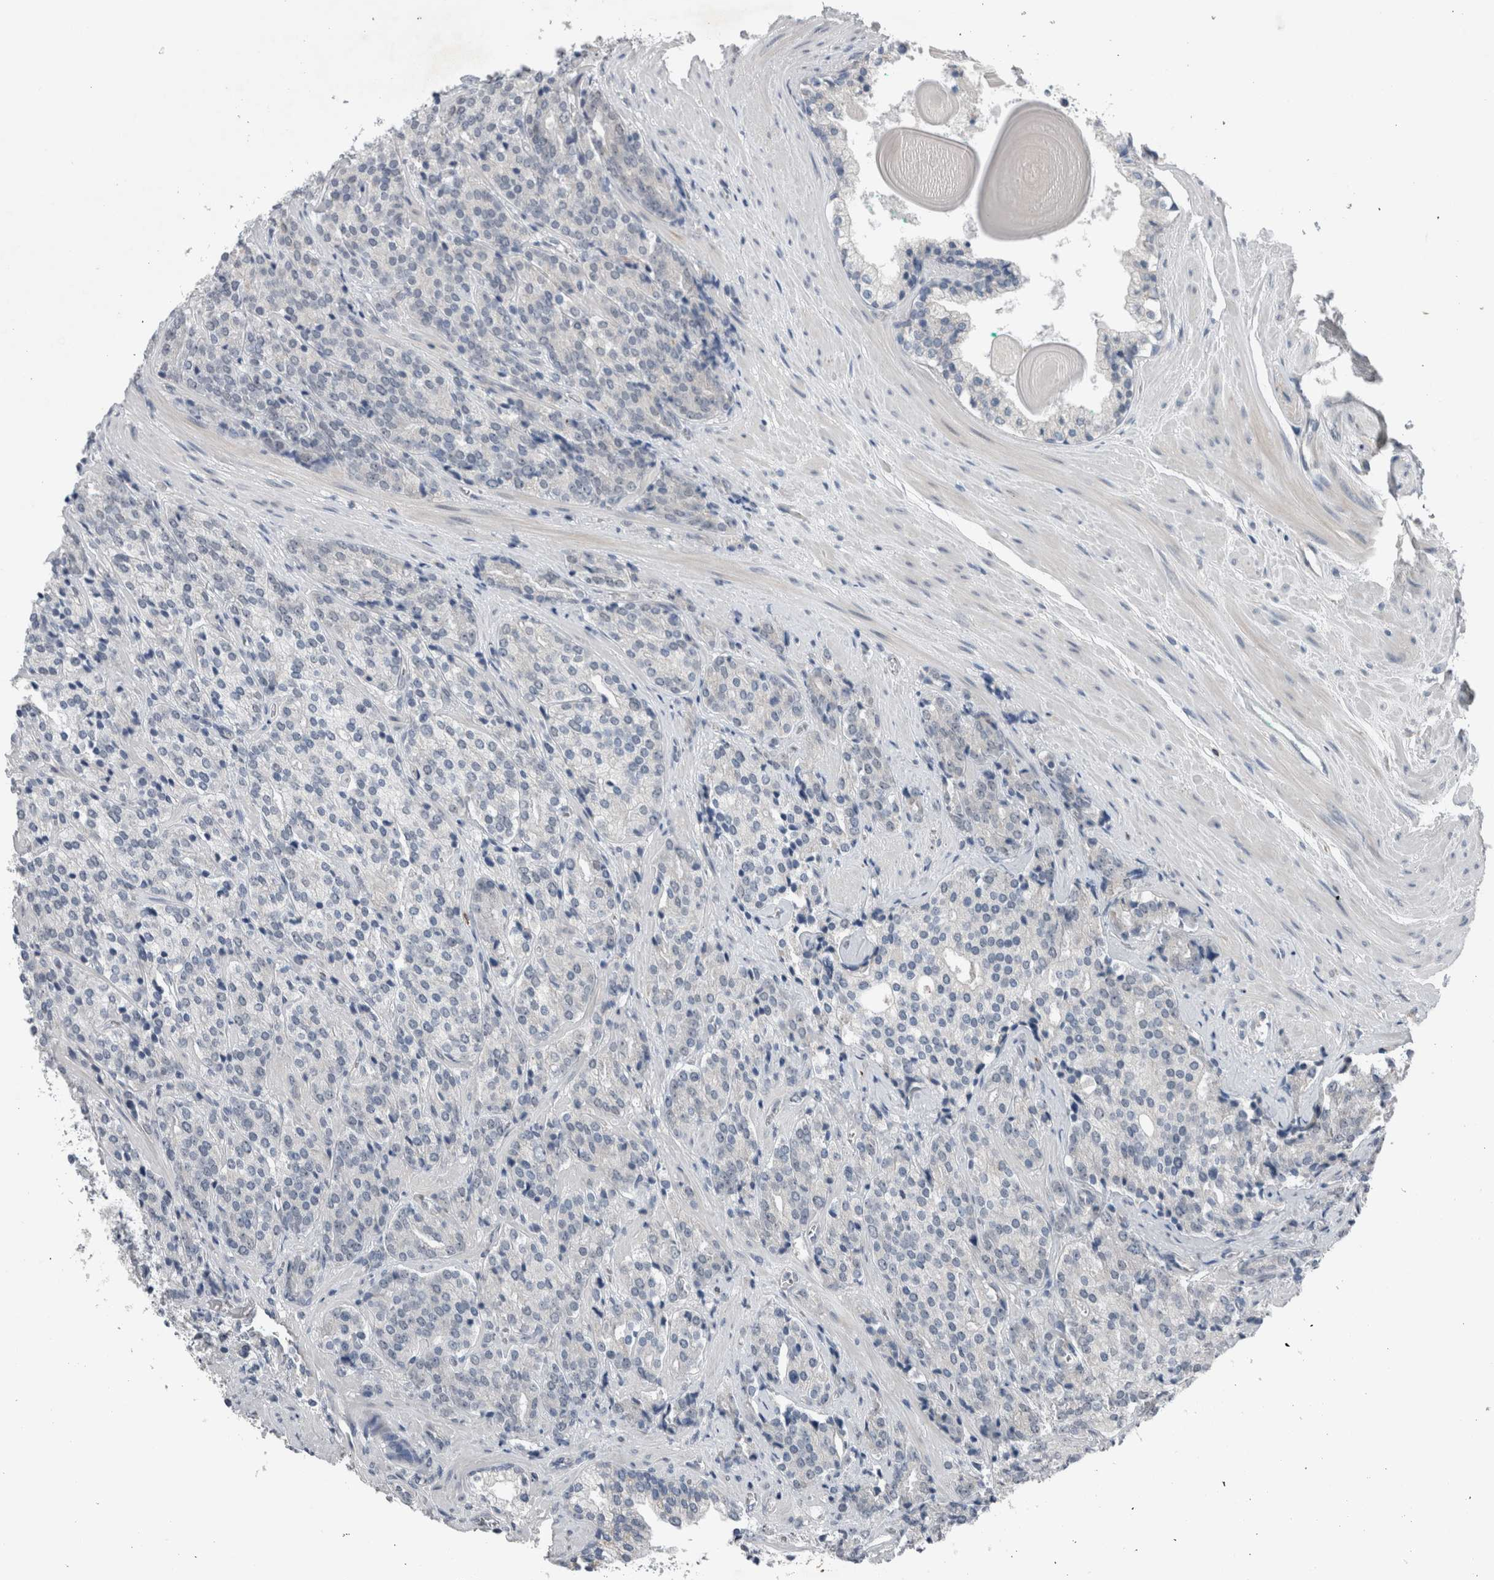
{"staining": {"intensity": "negative", "quantity": "none", "location": "none"}, "tissue": "prostate cancer", "cell_type": "Tumor cells", "image_type": "cancer", "snomed": [{"axis": "morphology", "description": "Adenocarcinoma, High grade"}, {"axis": "topography", "description": "Prostate"}], "caption": "A high-resolution micrograph shows immunohistochemistry staining of prostate adenocarcinoma (high-grade), which demonstrates no significant expression in tumor cells.", "gene": "CRNN", "patient": {"sex": "male", "age": 71}}